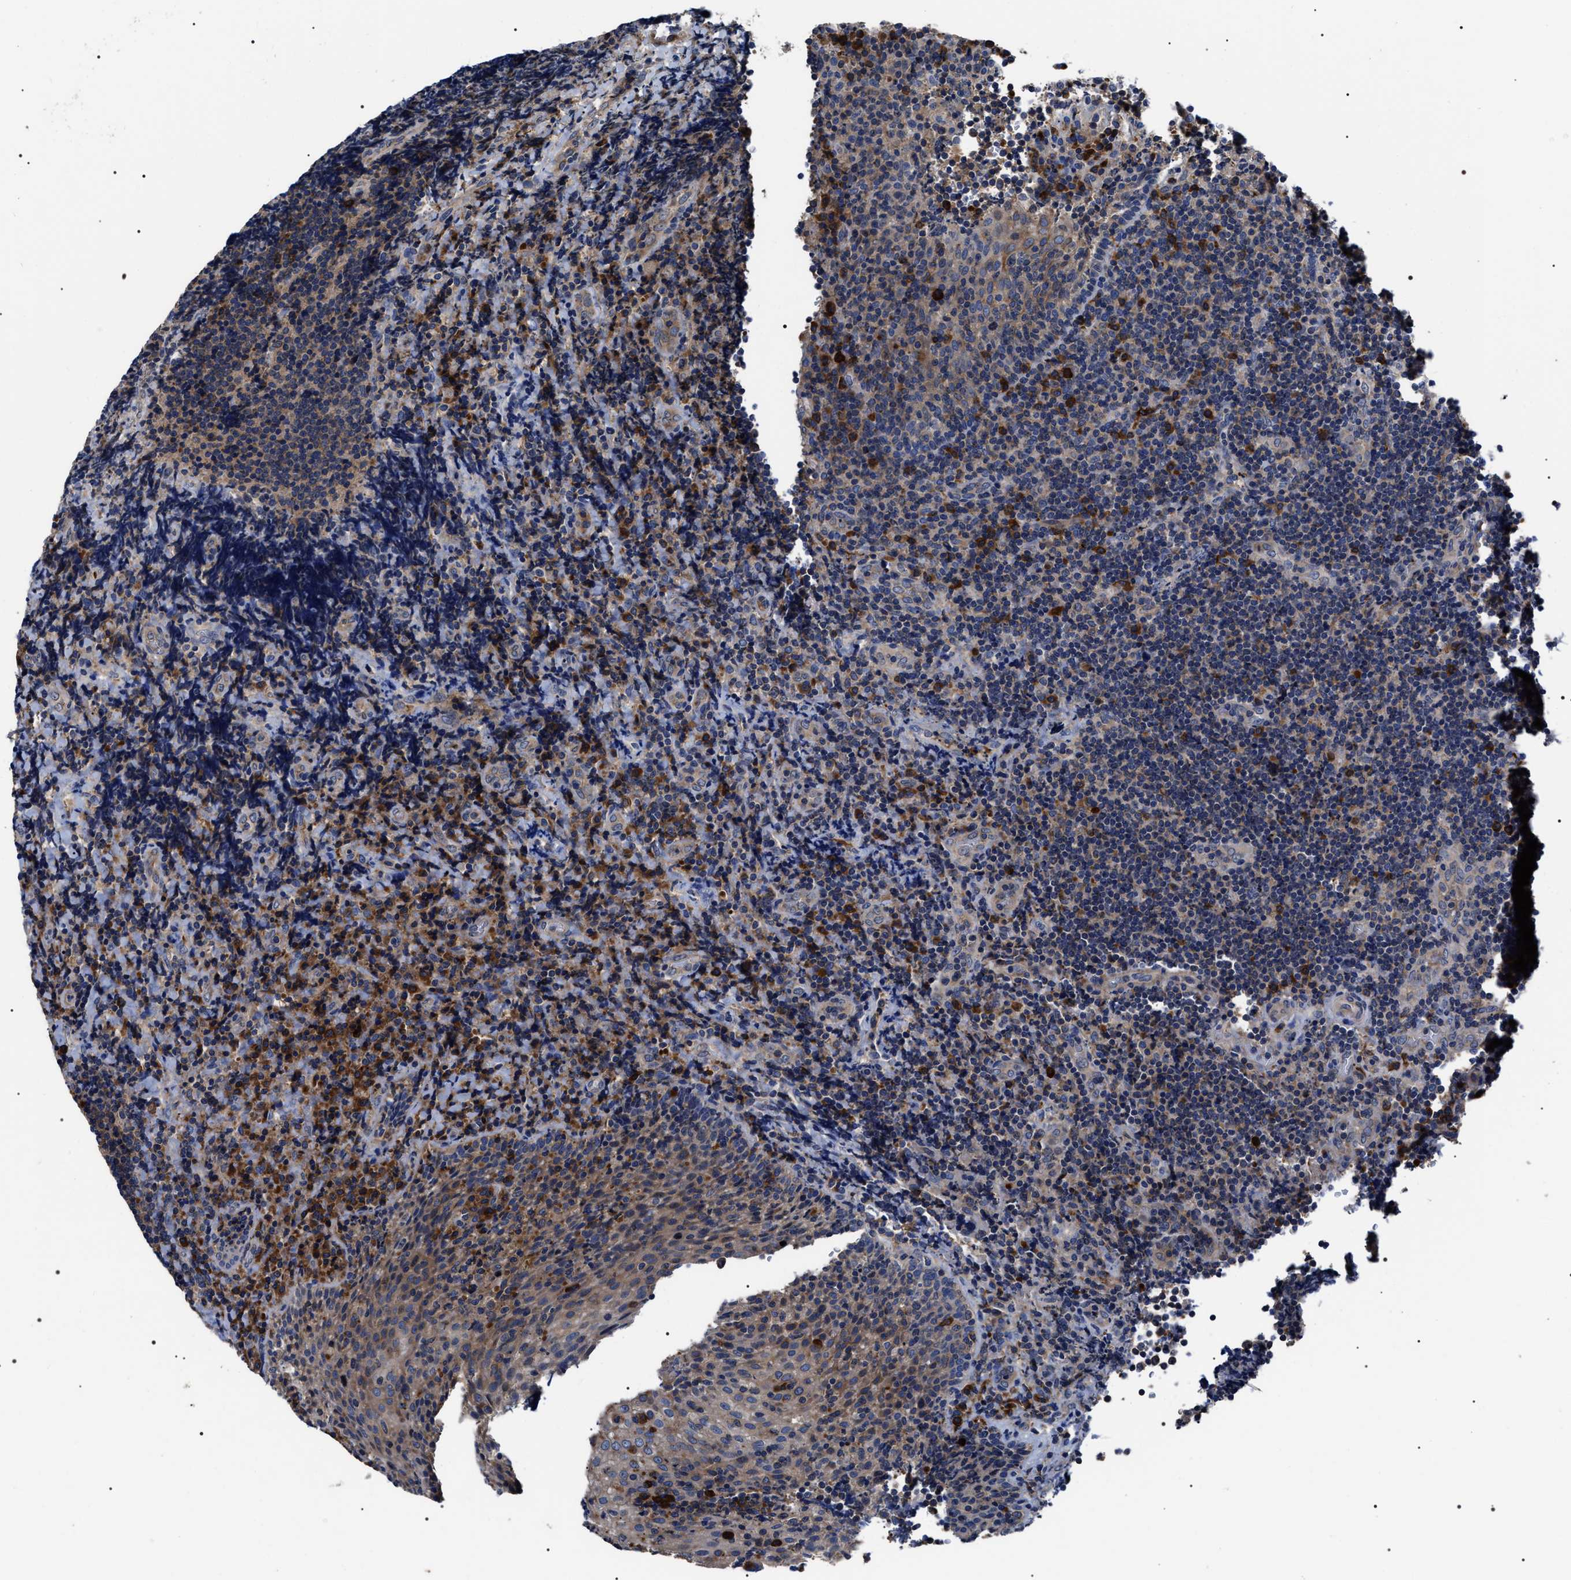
{"staining": {"intensity": "weak", "quantity": "25%-75%", "location": "cytoplasmic/membranous"}, "tissue": "lymphoma", "cell_type": "Tumor cells", "image_type": "cancer", "snomed": [{"axis": "morphology", "description": "Malignant lymphoma, non-Hodgkin's type, High grade"}, {"axis": "topography", "description": "Tonsil"}], "caption": "Weak cytoplasmic/membranous staining for a protein is present in approximately 25%-75% of tumor cells of lymphoma using IHC.", "gene": "MIS18A", "patient": {"sex": "female", "age": 36}}